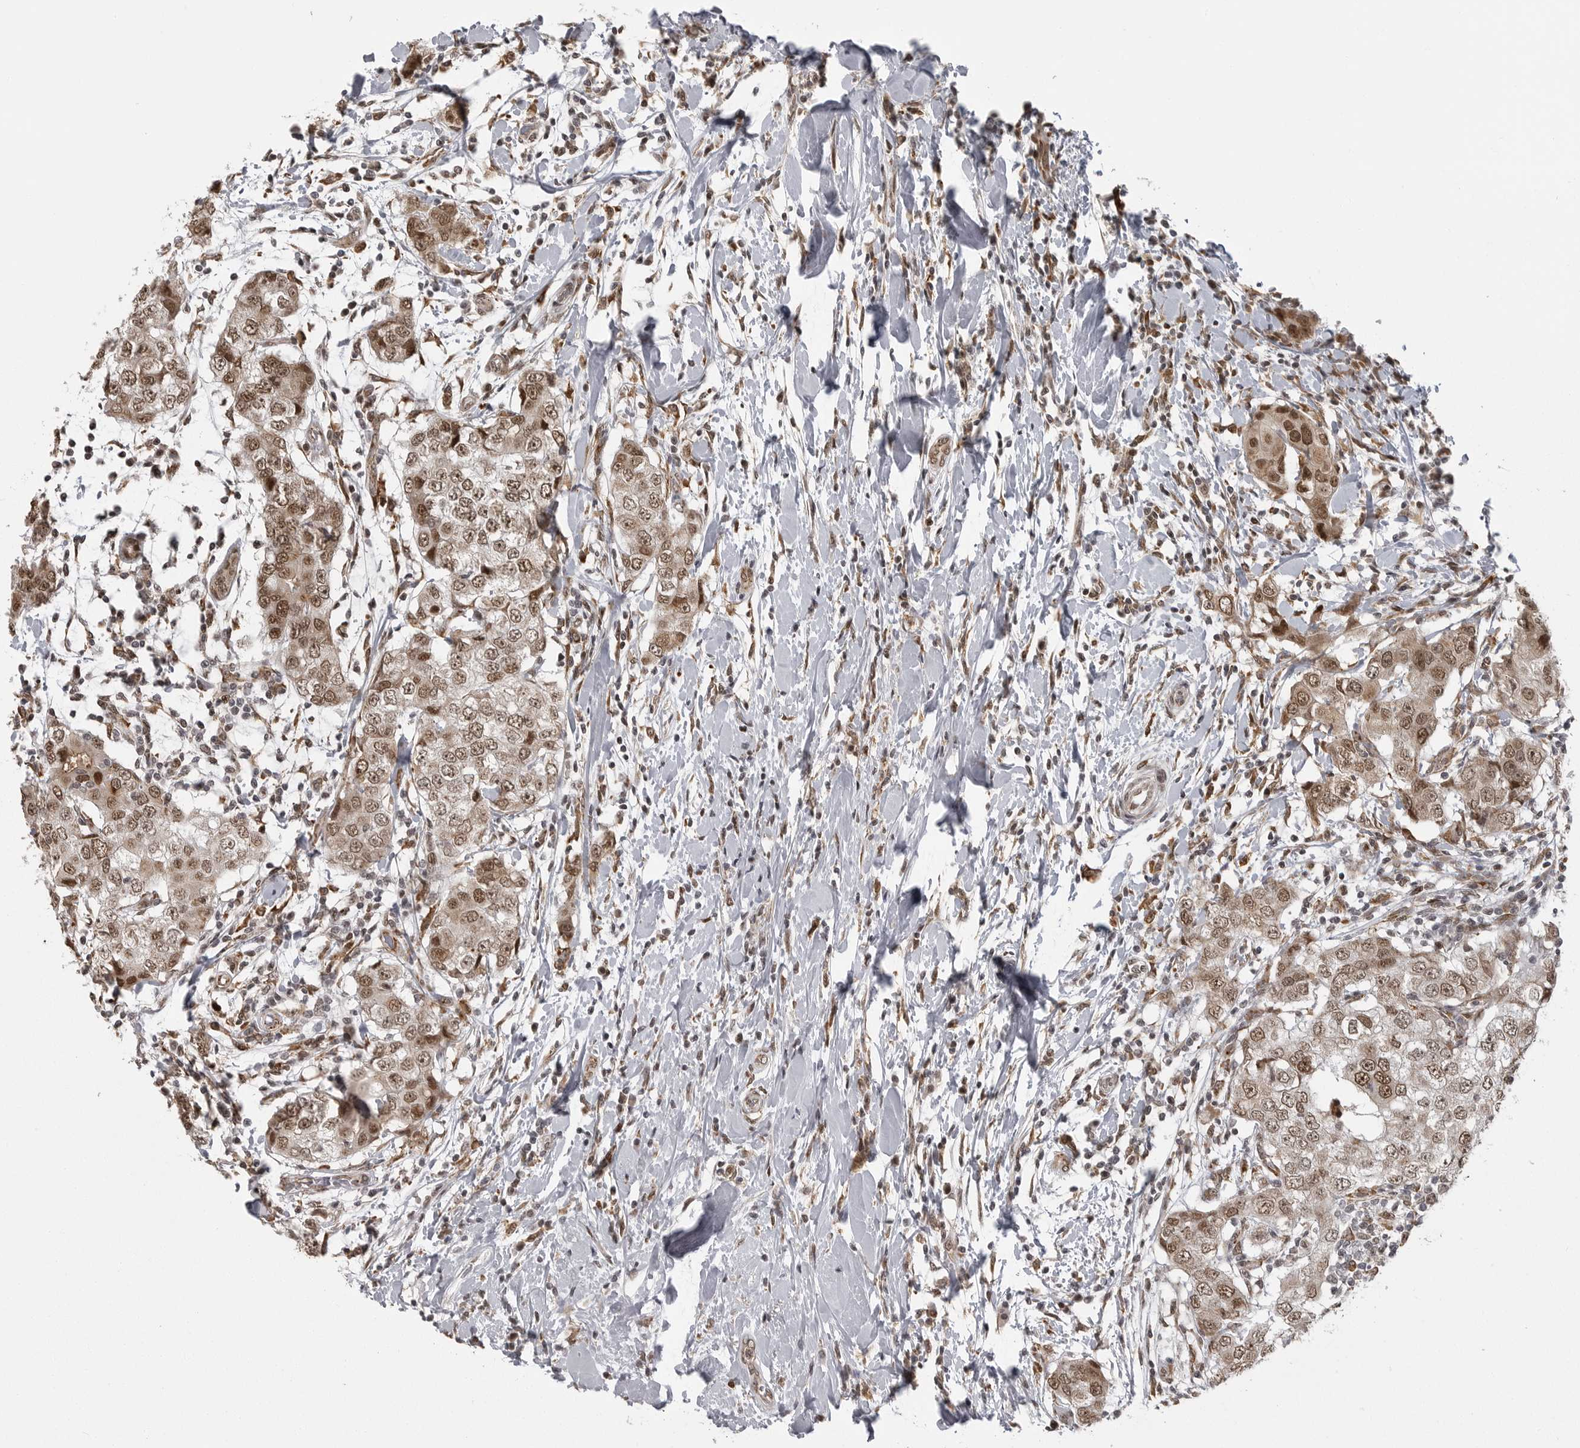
{"staining": {"intensity": "moderate", "quantity": ">75%", "location": "cytoplasmic/membranous,nuclear"}, "tissue": "breast cancer", "cell_type": "Tumor cells", "image_type": "cancer", "snomed": [{"axis": "morphology", "description": "Duct carcinoma"}, {"axis": "topography", "description": "Breast"}], "caption": "Immunohistochemical staining of human breast cancer (intraductal carcinoma) shows moderate cytoplasmic/membranous and nuclear protein staining in about >75% of tumor cells.", "gene": "ISG20L2", "patient": {"sex": "female", "age": 27}}